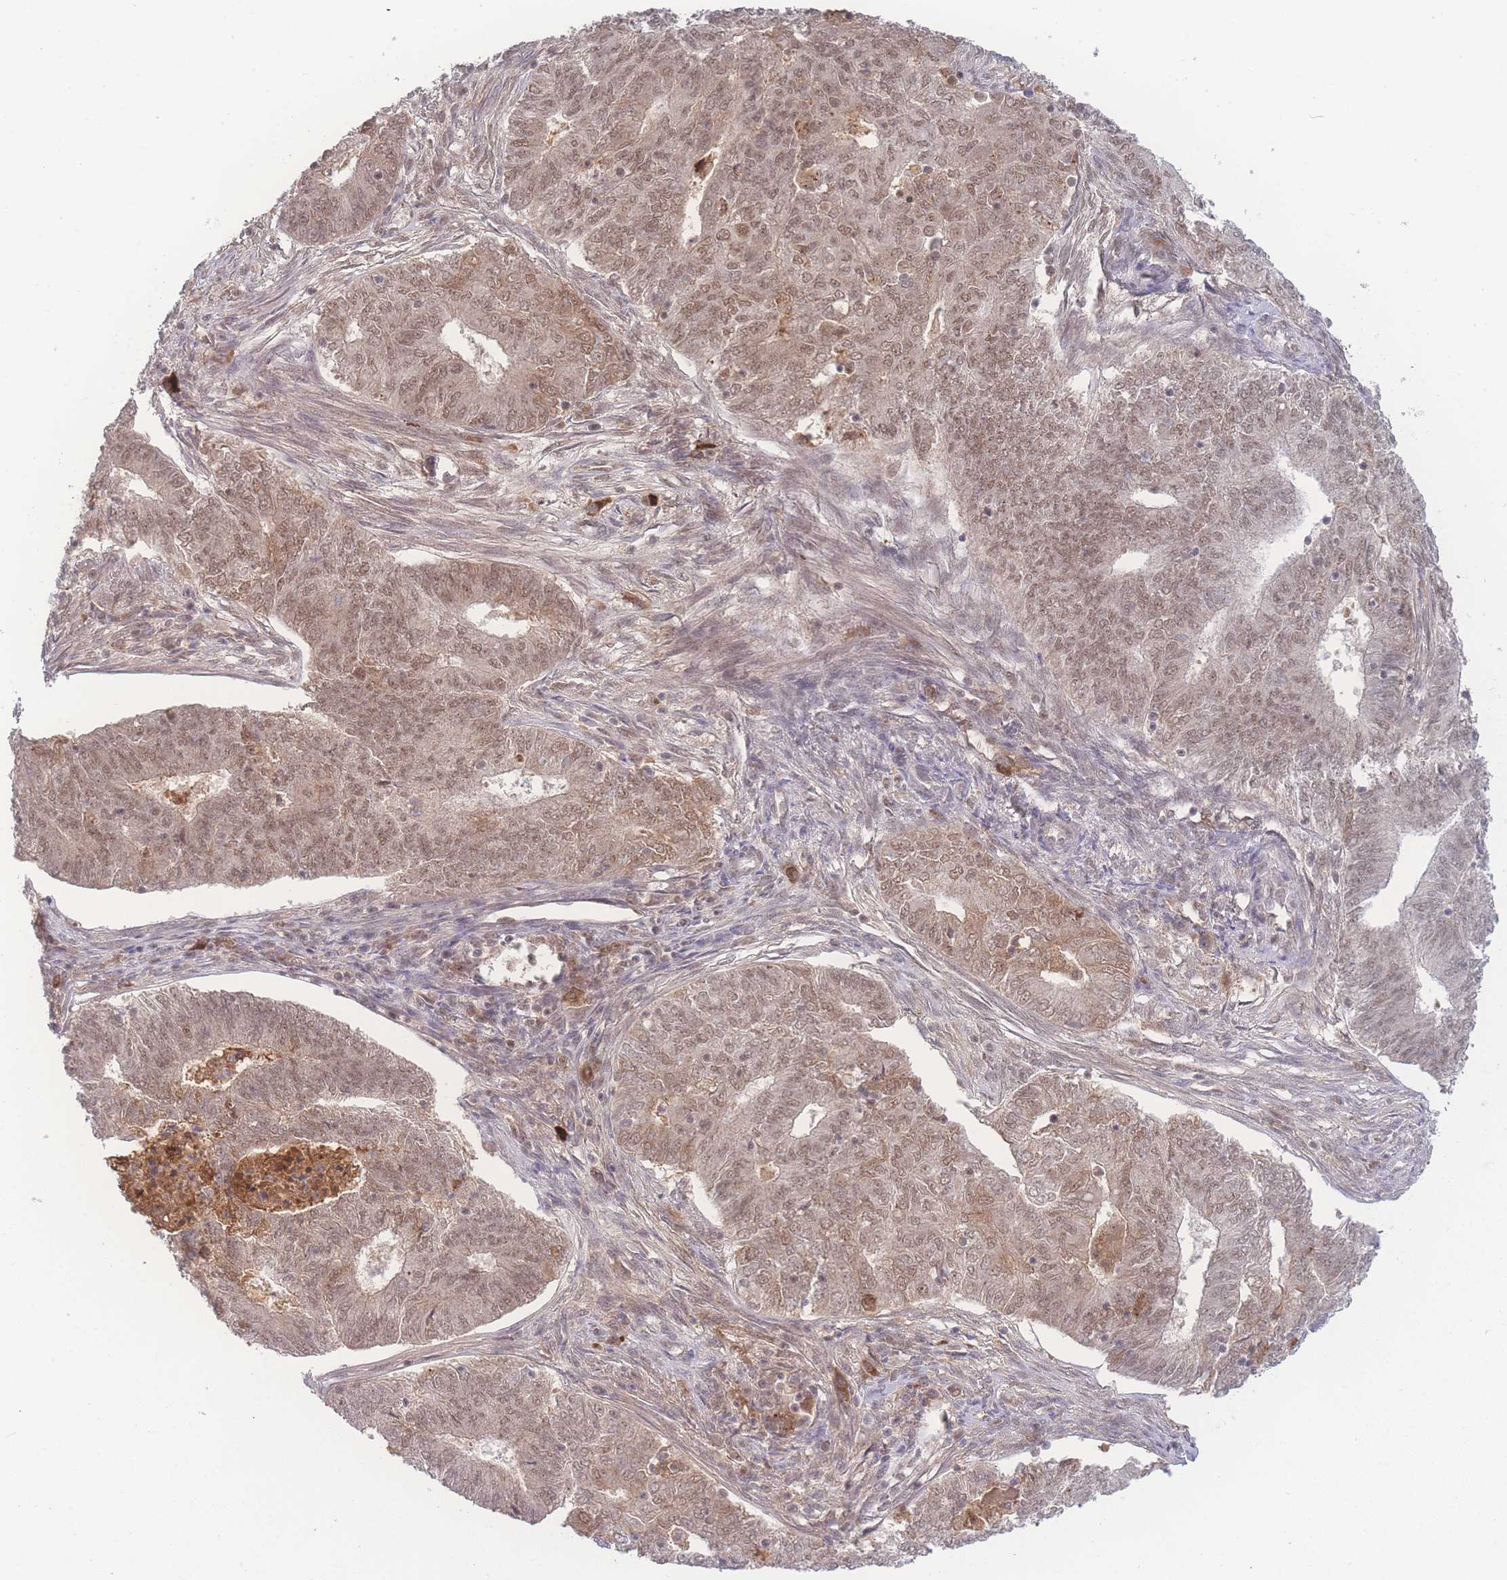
{"staining": {"intensity": "moderate", "quantity": ">75%", "location": "nuclear"}, "tissue": "endometrial cancer", "cell_type": "Tumor cells", "image_type": "cancer", "snomed": [{"axis": "morphology", "description": "Adenocarcinoma, NOS"}, {"axis": "topography", "description": "Endometrium"}], "caption": "This histopathology image reveals immunohistochemistry (IHC) staining of human endometrial adenocarcinoma, with medium moderate nuclear staining in about >75% of tumor cells.", "gene": "RAVER1", "patient": {"sex": "female", "age": 62}}